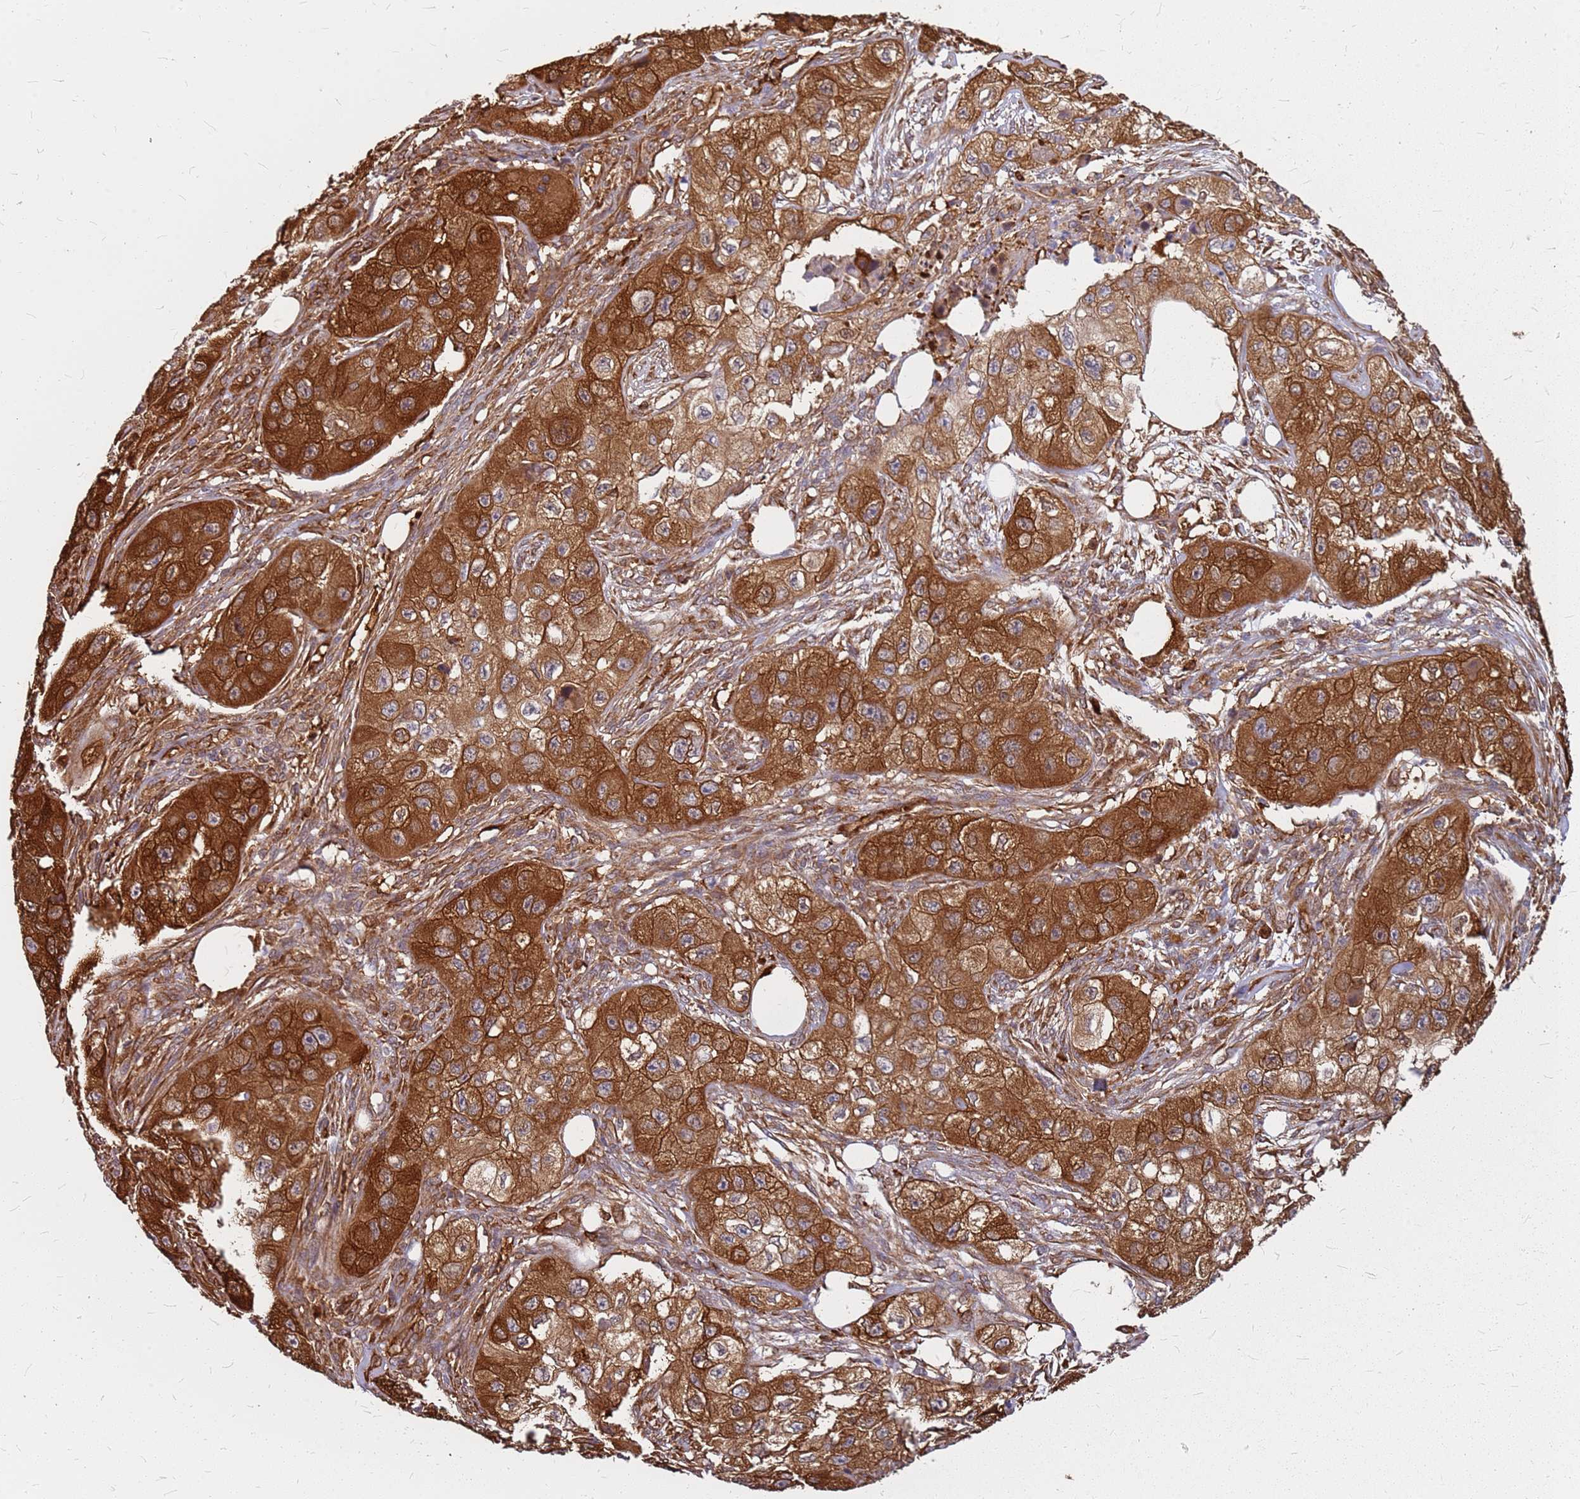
{"staining": {"intensity": "strong", "quantity": ">75%", "location": "cytoplasmic/membranous"}, "tissue": "skin cancer", "cell_type": "Tumor cells", "image_type": "cancer", "snomed": [{"axis": "morphology", "description": "Squamous cell carcinoma, NOS"}, {"axis": "topography", "description": "Skin"}, {"axis": "topography", "description": "Subcutis"}], "caption": "Strong cytoplasmic/membranous protein positivity is present in about >75% of tumor cells in skin cancer (squamous cell carcinoma).", "gene": "HDX", "patient": {"sex": "male", "age": 73}}